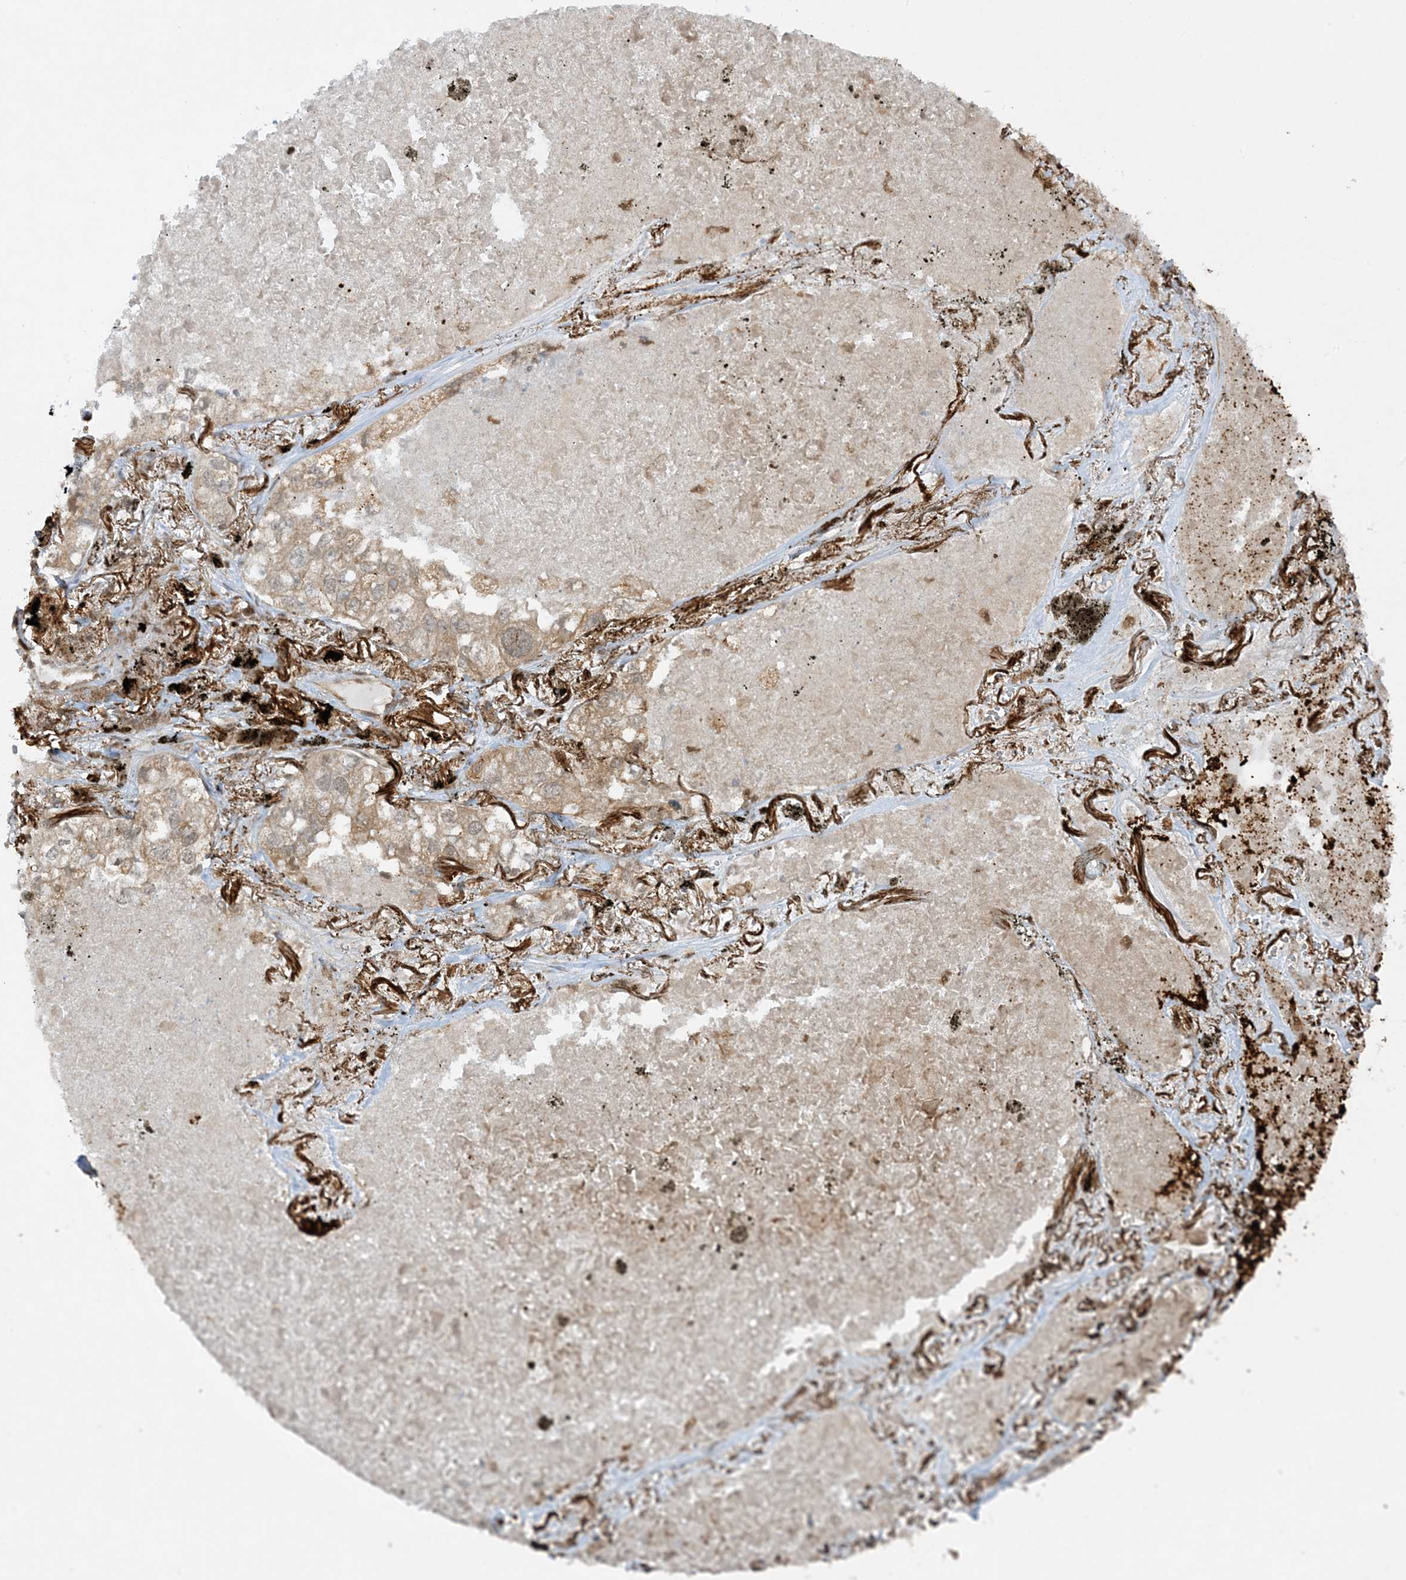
{"staining": {"intensity": "weak", "quantity": "25%-75%", "location": "cytoplasmic/membranous"}, "tissue": "lung cancer", "cell_type": "Tumor cells", "image_type": "cancer", "snomed": [{"axis": "morphology", "description": "Adenocarcinoma, NOS"}, {"axis": "topography", "description": "Lung"}], "caption": "Lung cancer tissue shows weak cytoplasmic/membranous positivity in approximately 25%-75% of tumor cells, visualized by immunohistochemistry. The staining was performed using DAB, with brown indicating positive protein expression. Nuclei are stained blue with hematoxylin.", "gene": "CERT1", "patient": {"sex": "male", "age": 65}}